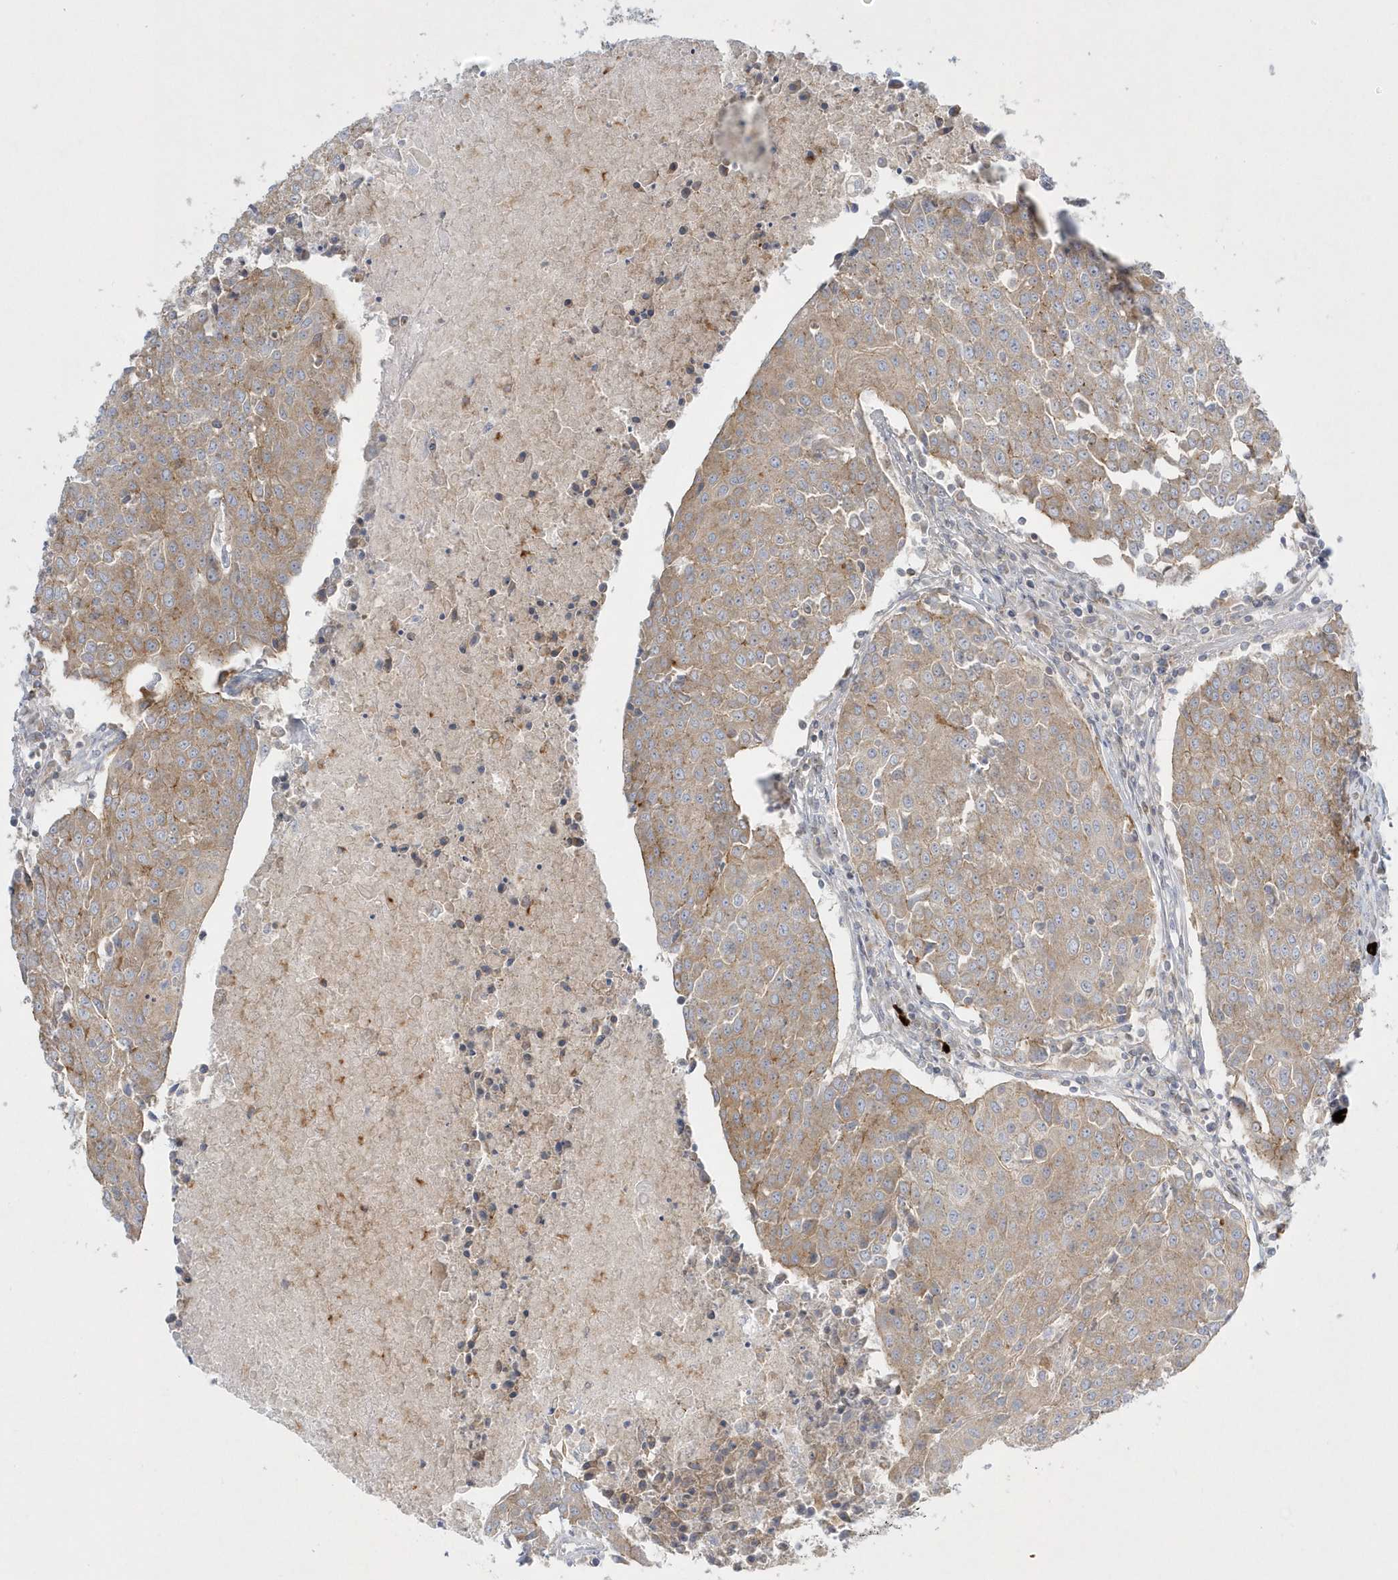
{"staining": {"intensity": "weak", "quantity": ">75%", "location": "cytoplasmic/membranous"}, "tissue": "urothelial cancer", "cell_type": "Tumor cells", "image_type": "cancer", "snomed": [{"axis": "morphology", "description": "Urothelial carcinoma, High grade"}, {"axis": "topography", "description": "Urinary bladder"}], "caption": "Tumor cells exhibit low levels of weak cytoplasmic/membranous positivity in approximately >75% of cells in urothelial cancer. (DAB (3,3'-diaminobenzidine) IHC, brown staining for protein, blue staining for nuclei).", "gene": "DNAJC18", "patient": {"sex": "female", "age": 85}}